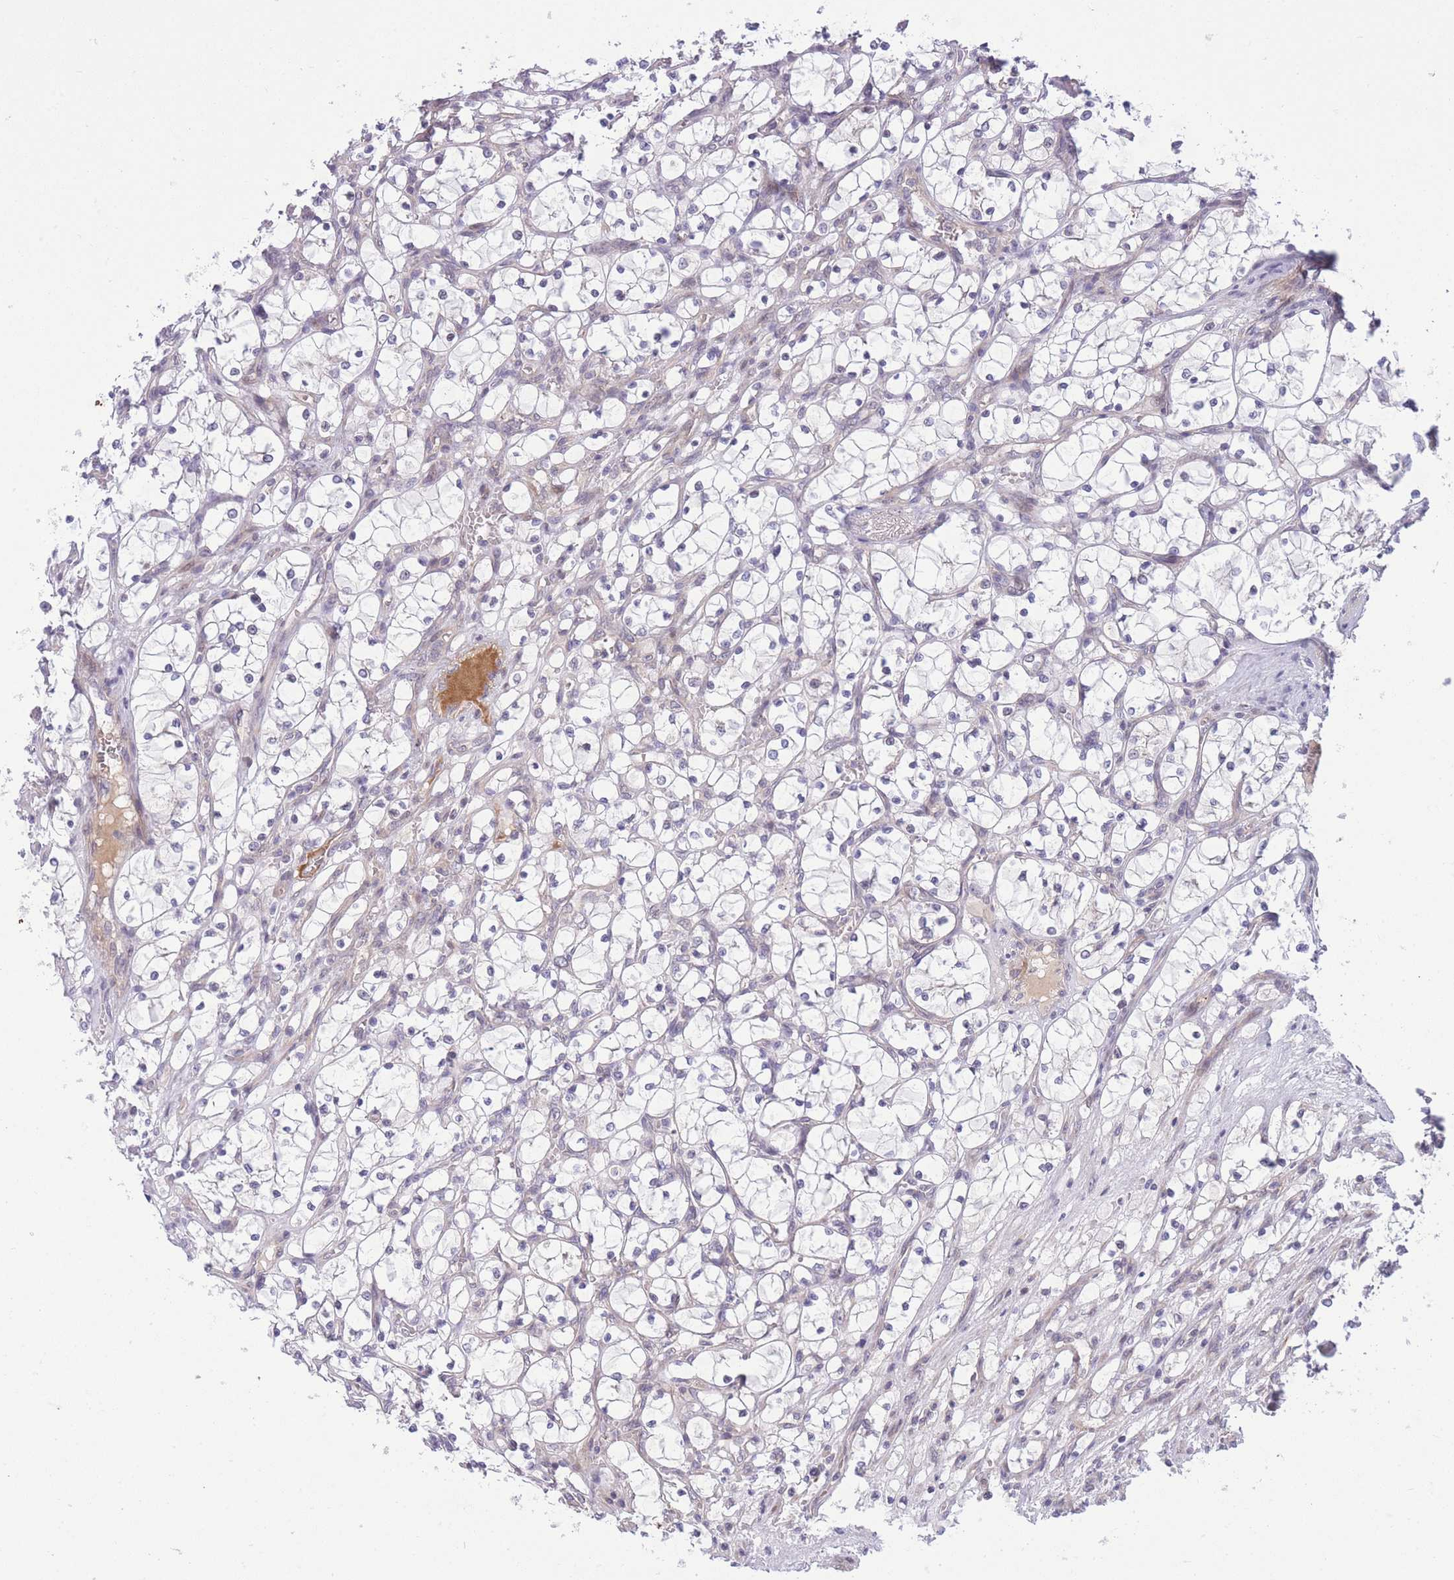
{"staining": {"intensity": "negative", "quantity": "none", "location": "none"}, "tissue": "renal cancer", "cell_type": "Tumor cells", "image_type": "cancer", "snomed": [{"axis": "morphology", "description": "Adenocarcinoma, NOS"}, {"axis": "topography", "description": "Kidney"}], "caption": "An immunohistochemistry (IHC) photomicrograph of renal cancer (adenocarcinoma) is shown. There is no staining in tumor cells of renal cancer (adenocarcinoma).", "gene": "CDC25B", "patient": {"sex": "female", "age": 69}}